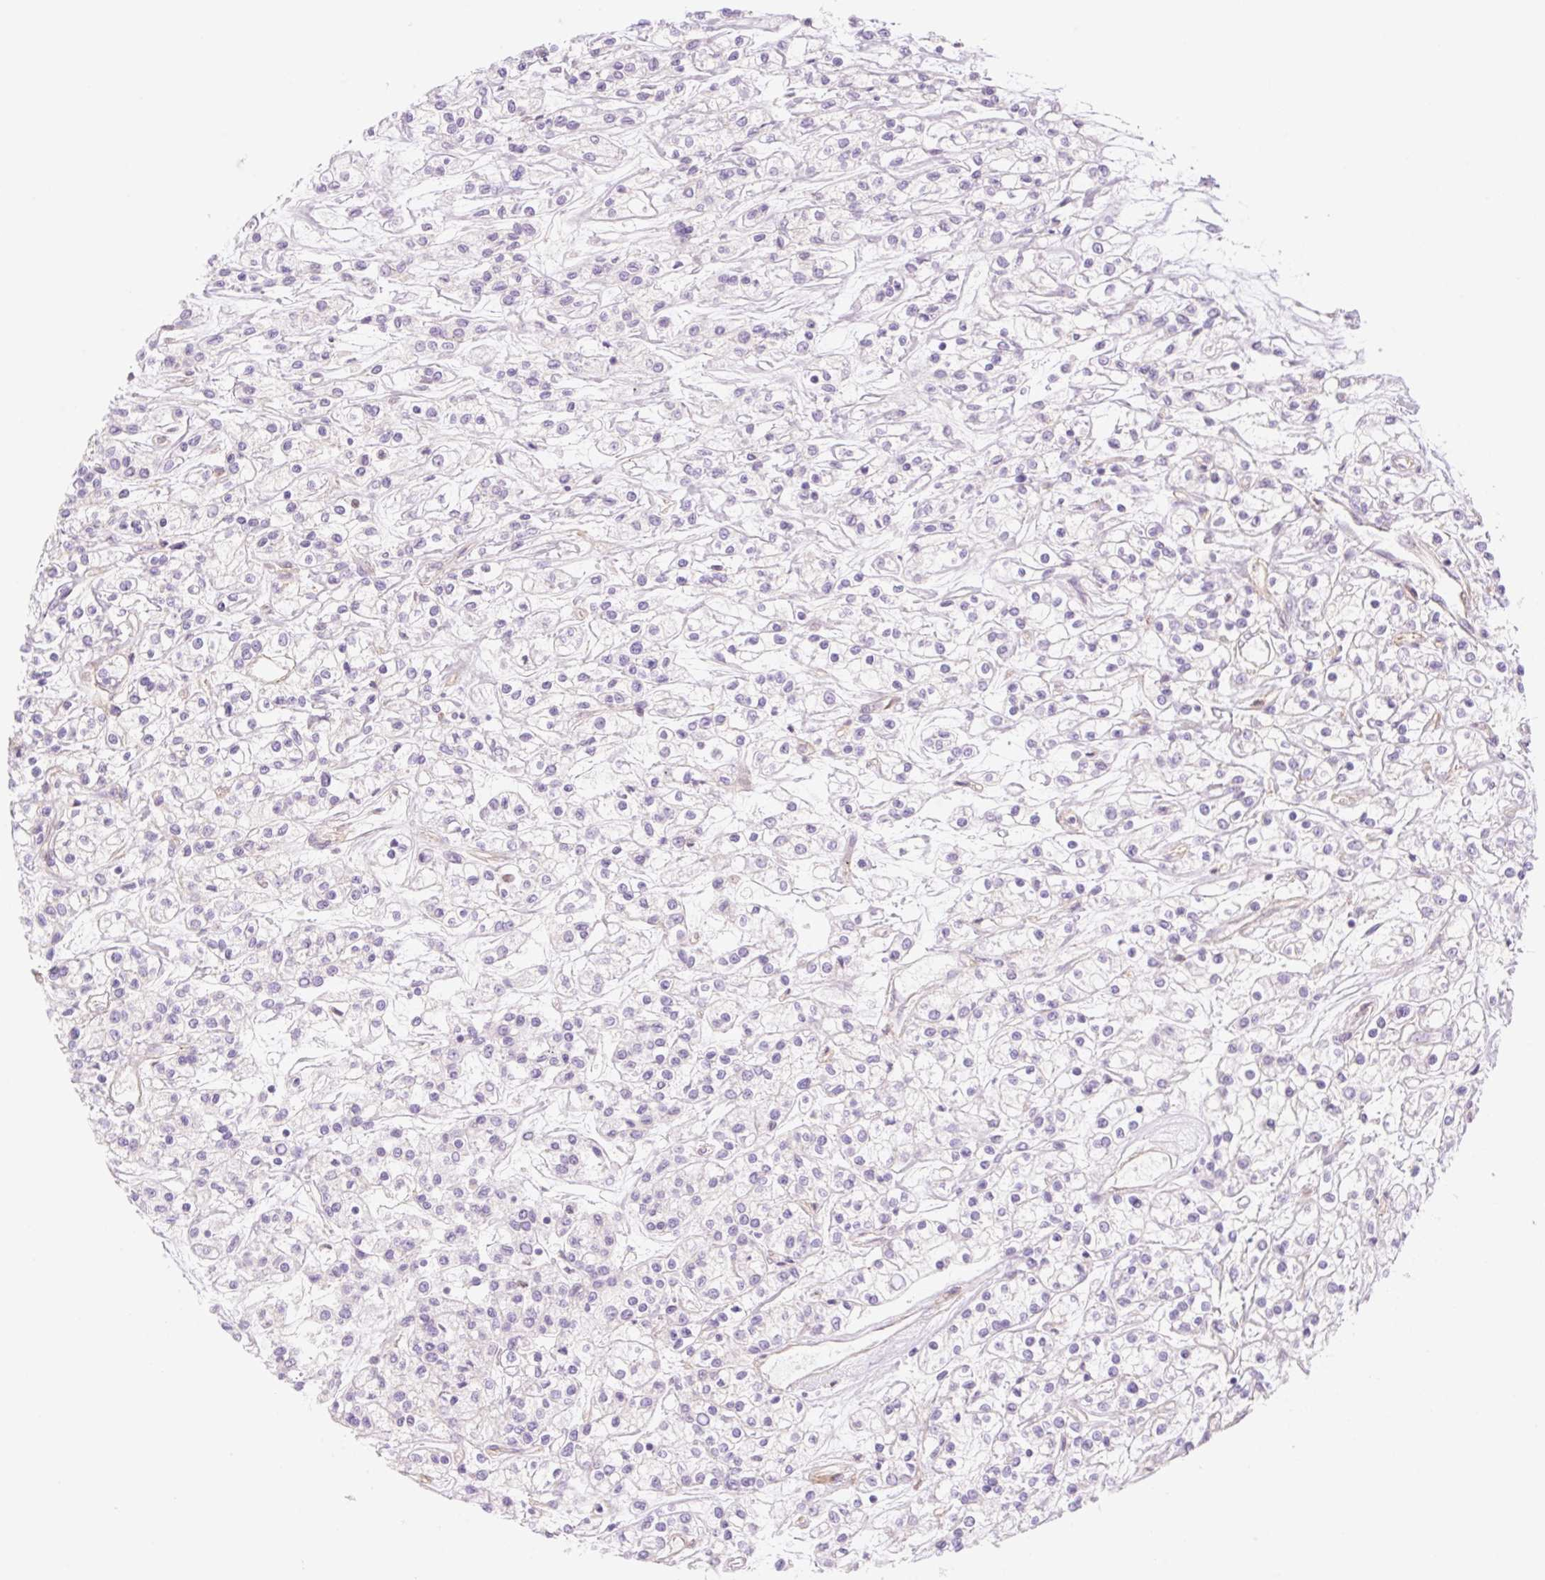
{"staining": {"intensity": "negative", "quantity": "none", "location": "none"}, "tissue": "renal cancer", "cell_type": "Tumor cells", "image_type": "cancer", "snomed": [{"axis": "morphology", "description": "Adenocarcinoma, NOS"}, {"axis": "topography", "description": "Kidney"}], "caption": "DAB (3,3'-diaminobenzidine) immunohistochemical staining of human renal adenocarcinoma demonstrates no significant positivity in tumor cells.", "gene": "NLRP5", "patient": {"sex": "female", "age": 59}}